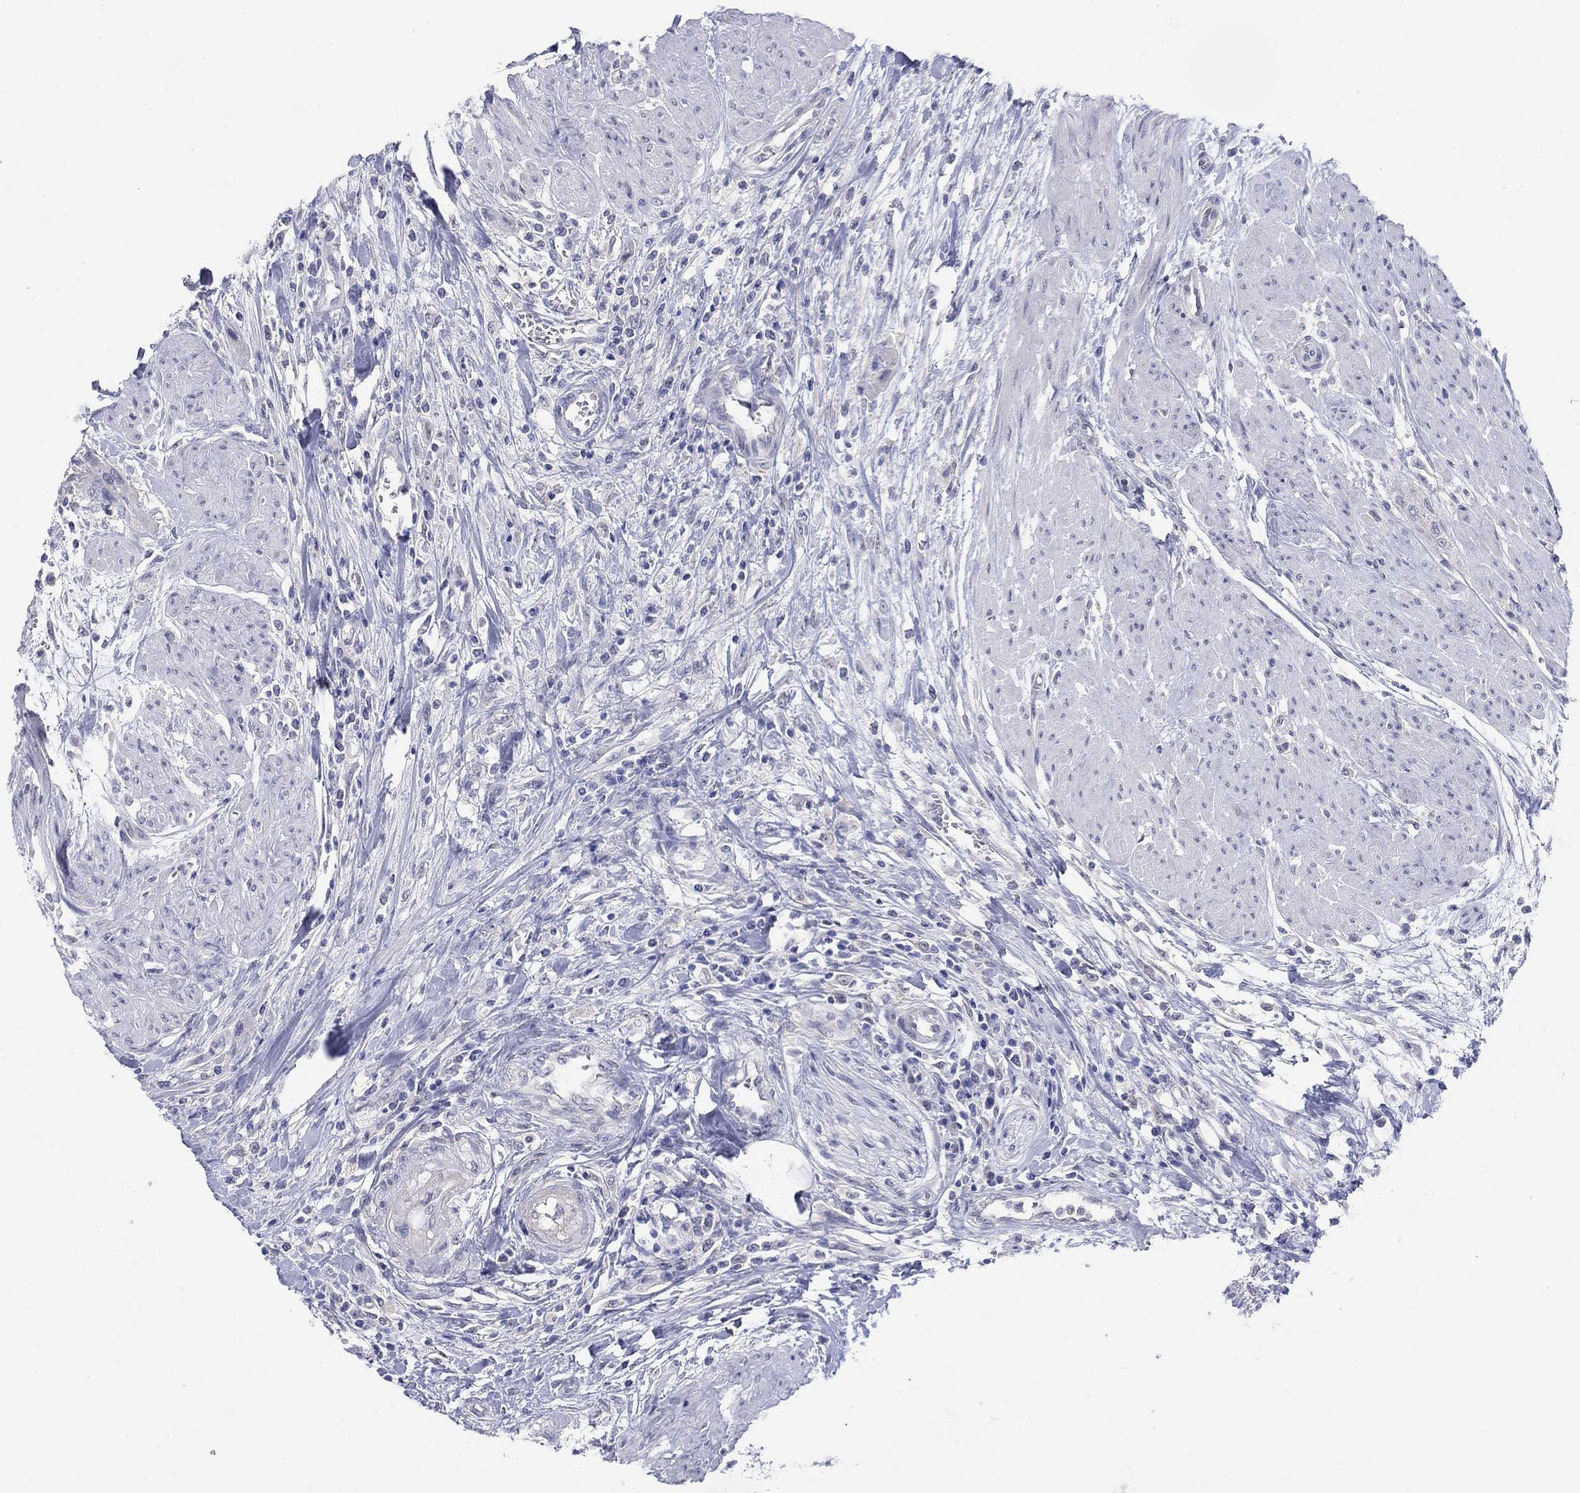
{"staining": {"intensity": "negative", "quantity": "none", "location": "none"}, "tissue": "urothelial cancer", "cell_type": "Tumor cells", "image_type": "cancer", "snomed": [{"axis": "morphology", "description": "Urothelial carcinoma, High grade"}, {"axis": "topography", "description": "Urinary bladder"}], "caption": "Photomicrograph shows no protein staining in tumor cells of urothelial cancer tissue.", "gene": "EGFLAM", "patient": {"sex": "male", "age": 35}}